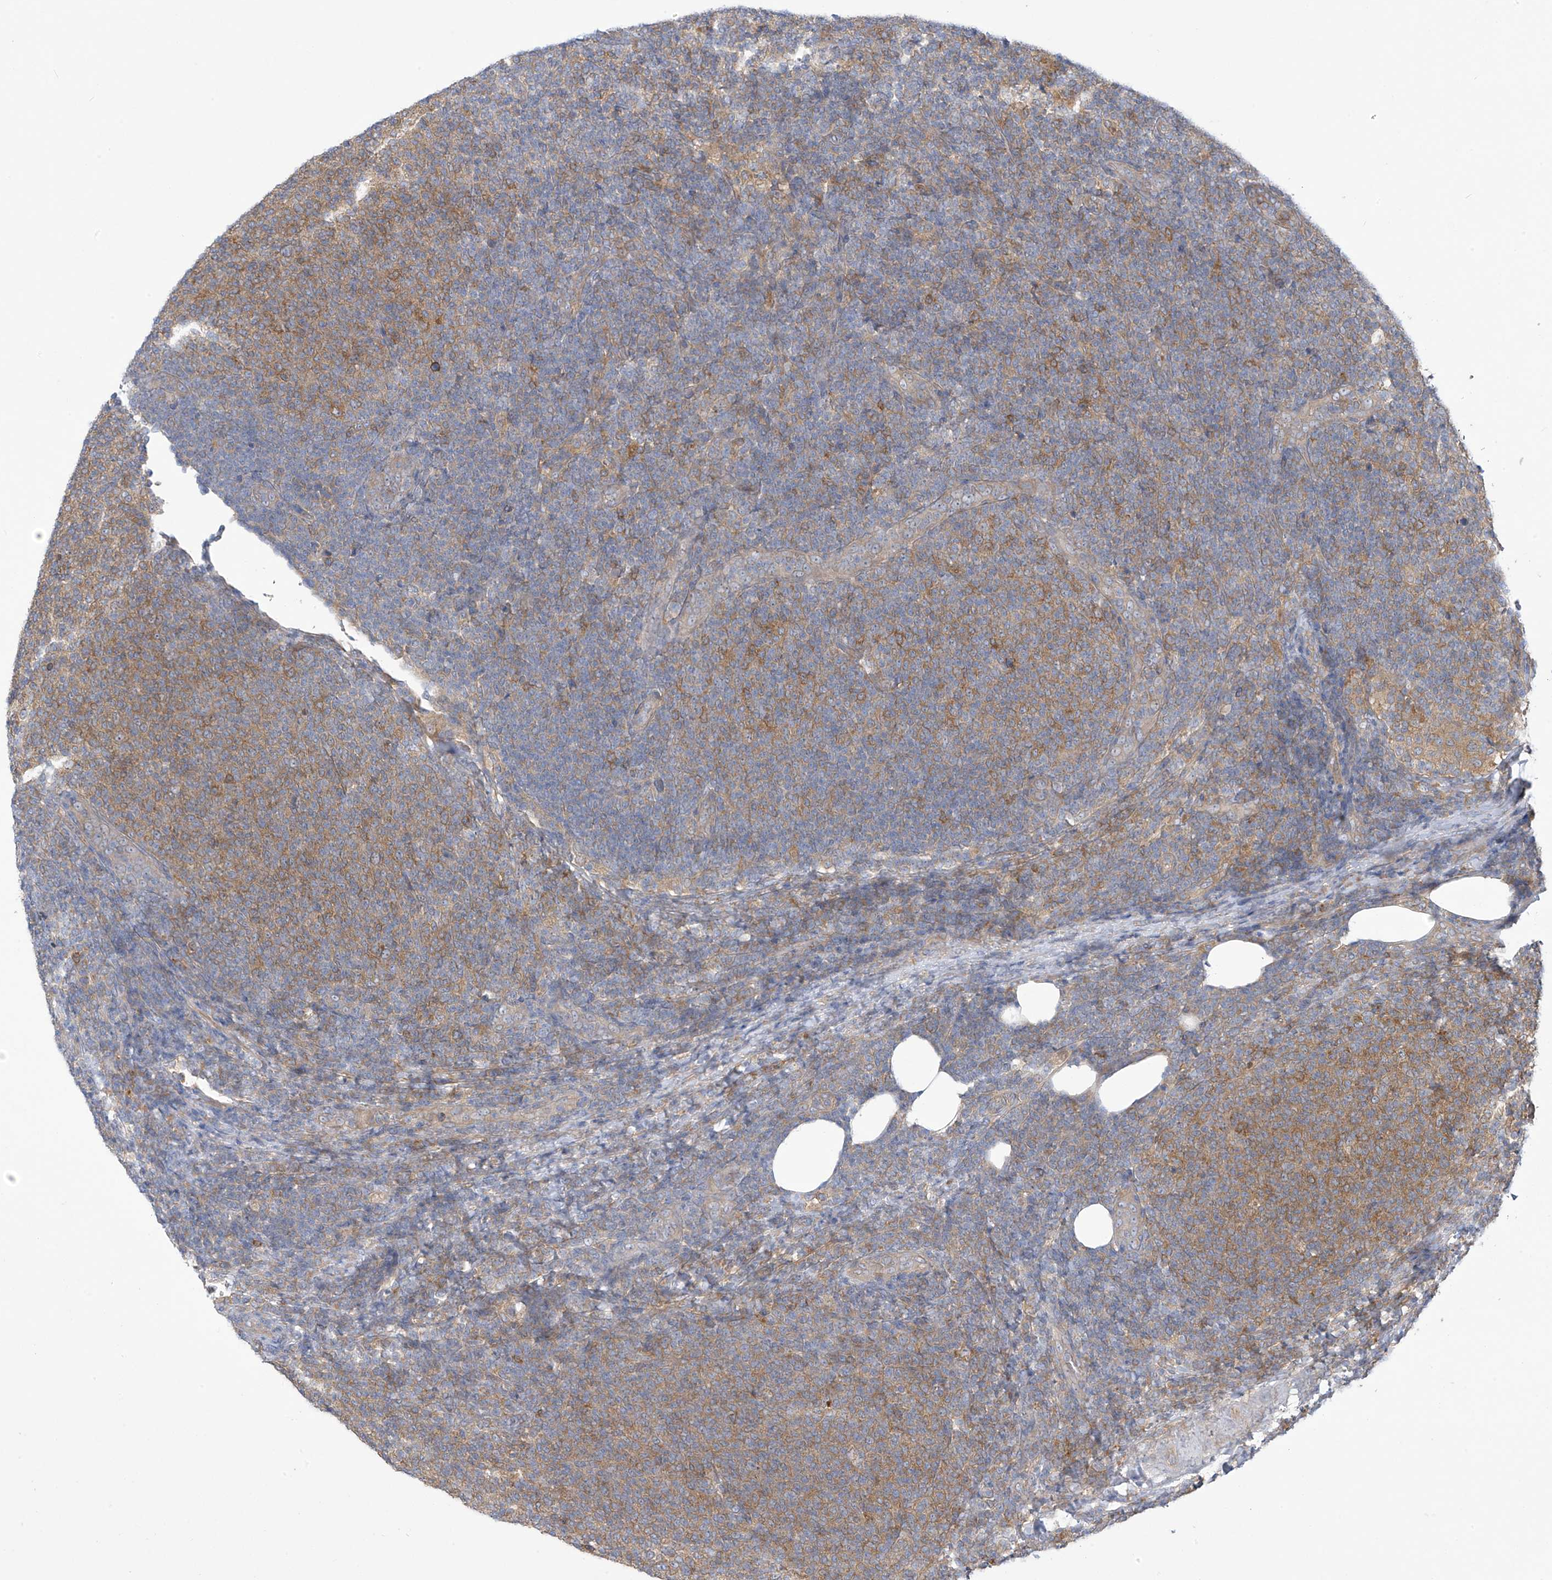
{"staining": {"intensity": "moderate", "quantity": ">75%", "location": "cytoplasmic/membranous"}, "tissue": "lymphoma", "cell_type": "Tumor cells", "image_type": "cancer", "snomed": [{"axis": "morphology", "description": "Malignant lymphoma, non-Hodgkin's type, Low grade"}, {"axis": "topography", "description": "Lymph node"}], "caption": "Immunohistochemistry (IHC) of lymphoma shows medium levels of moderate cytoplasmic/membranous staining in approximately >75% of tumor cells.", "gene": "ADI1", "patient": {"sex": "male", "age": 66}}